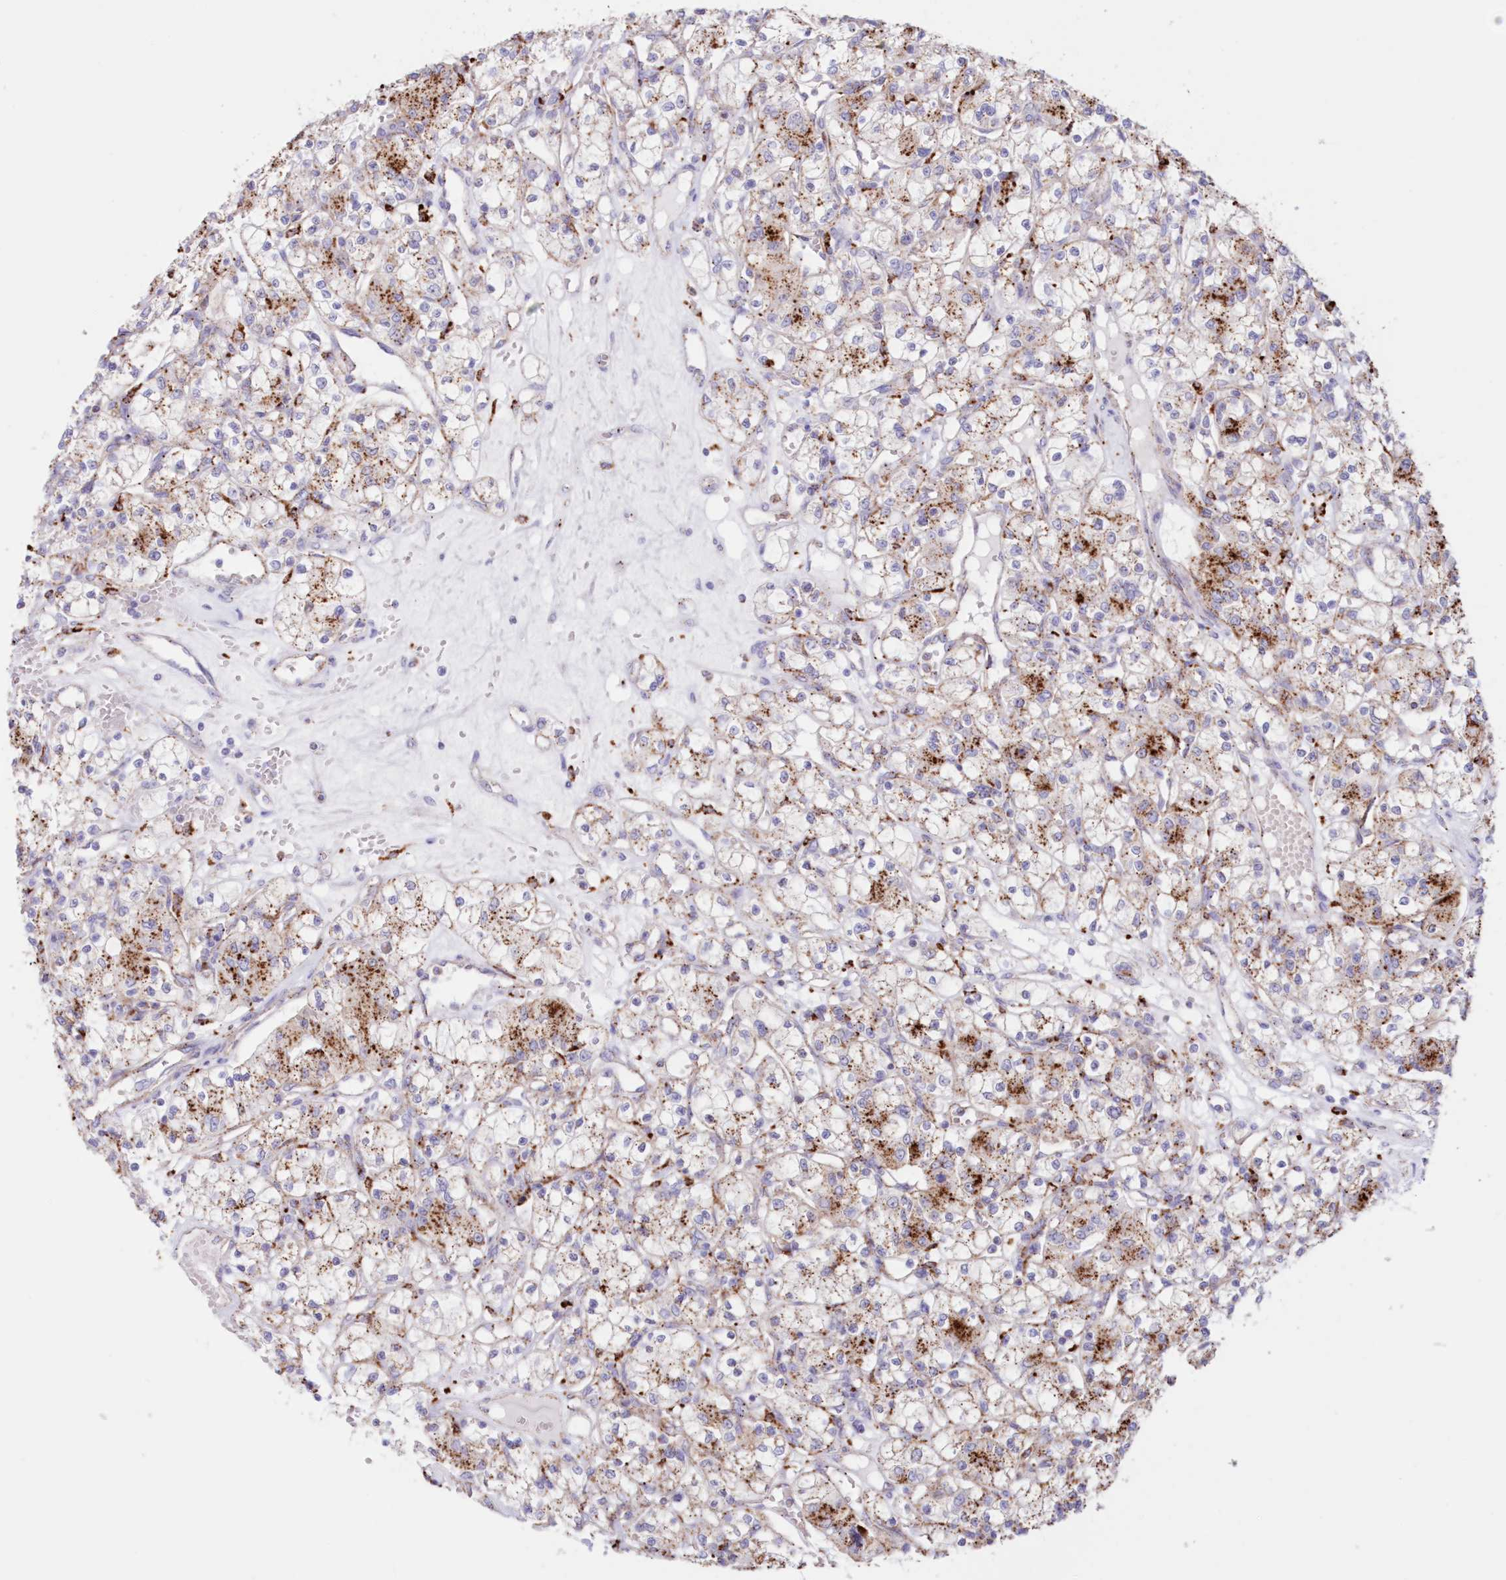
{"staining": {"intensity": "moderate", "quantity": ">75%", "location": "cytoplasmic/membranous"}, "tissue": "renal cancer", "cell_type": "Tumor cells", "image_type": "cancer", "snomed": [{"axis": "morphology", "description": "Adenocarcinoma, NOS"}, {"axis": "topography", "description": "Kidney"}], "caption": "A high-resolution micrograph shows immunohistochemistry (IHC) staining of renal cancer, which demonstrates moderate cytoplasmic/membranous expression in approximately >75% of tumor cells.", "gene": "TPP1", "patient": {"sex": "female", "age": 59}}